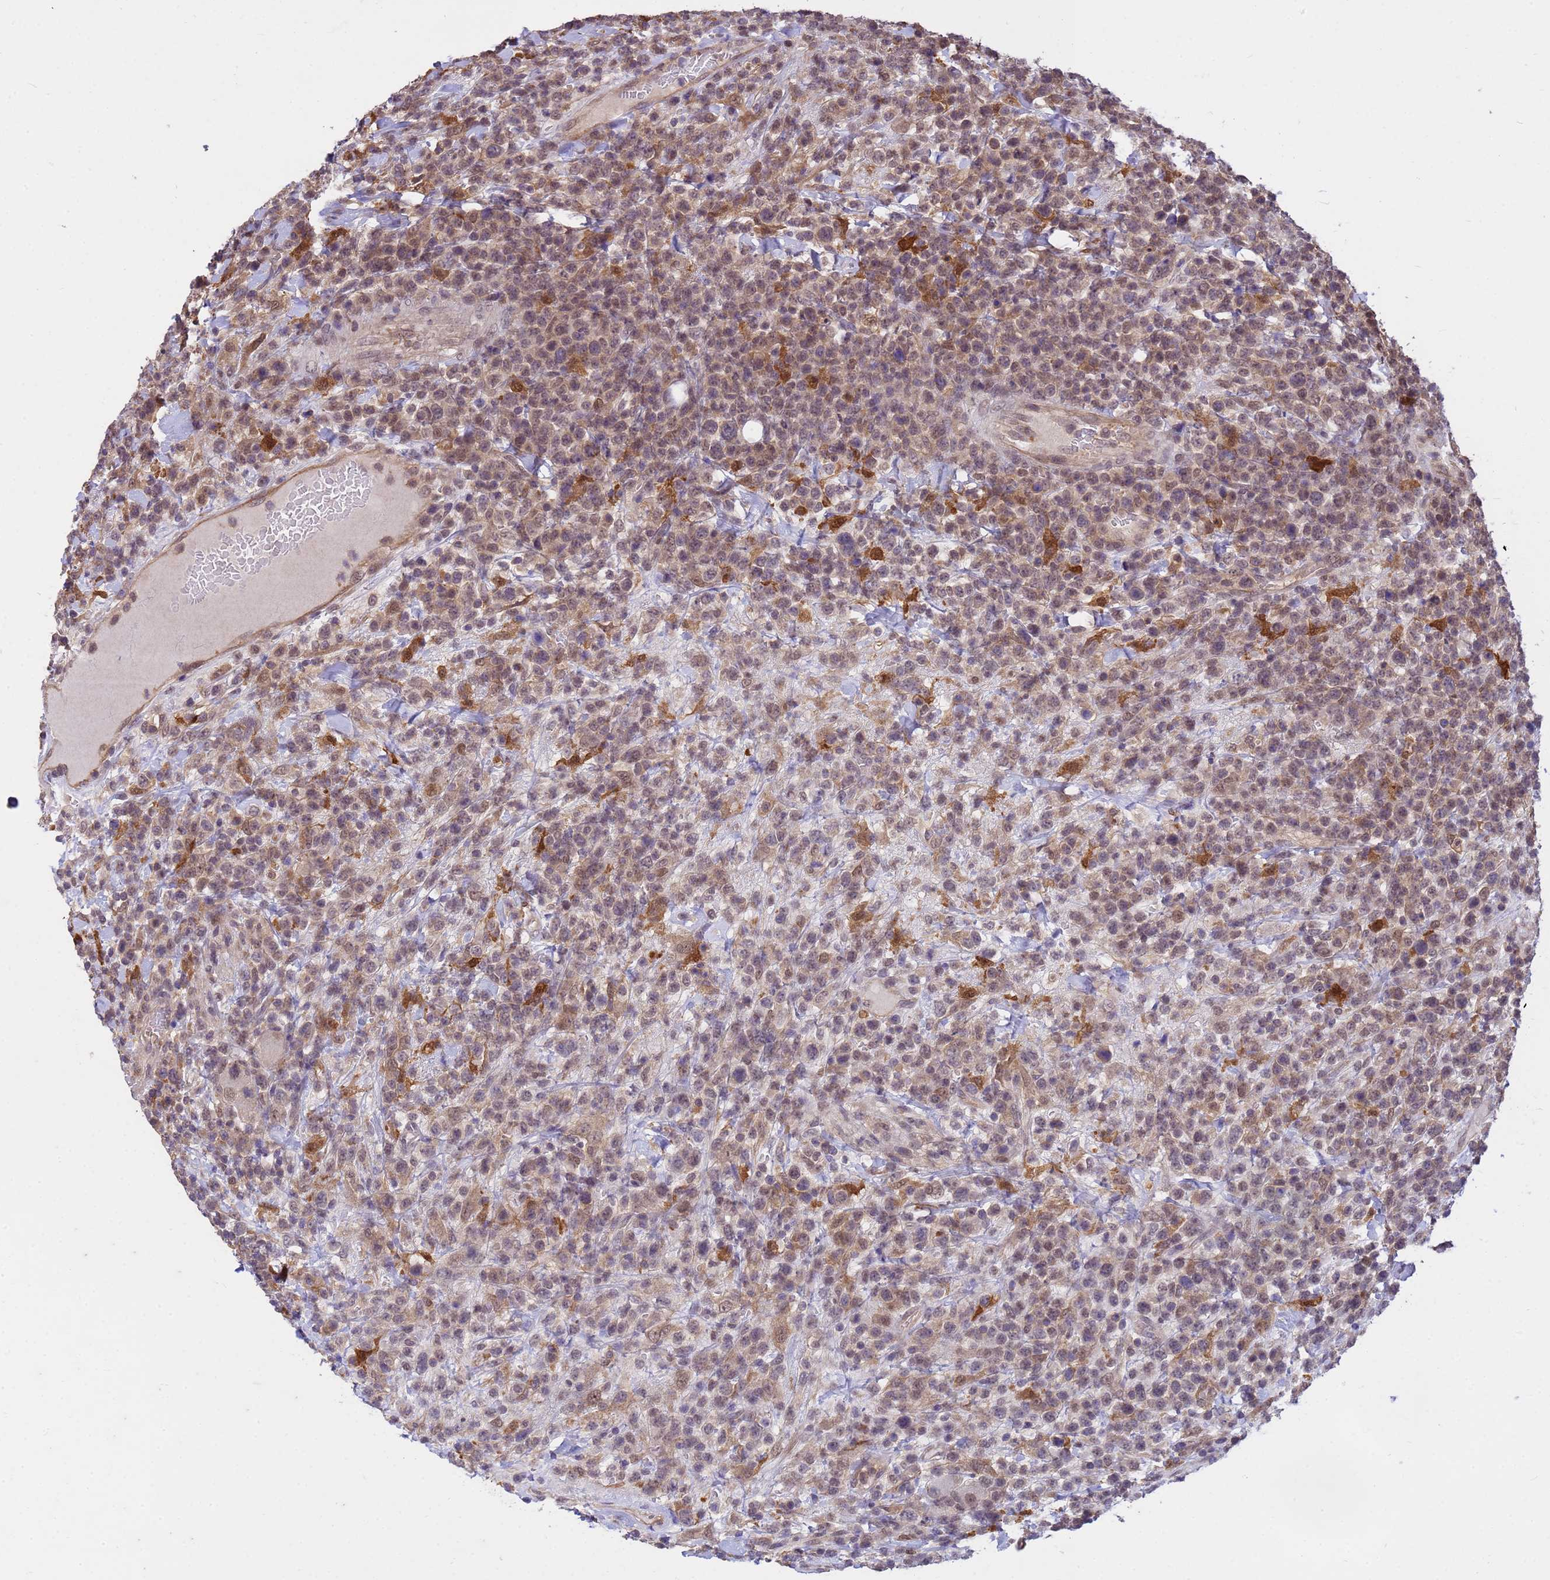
{"staining": {"intensity": "weak", "quantity": "25%-75%", "location": "nuclear"}, "tissue": "lymphoma", "cell_type": "Tumor cells", "image_type": "cancer", "snomed": [{"axis": "morphology", "description": "Malignant lymphoma, non-Hodgkin's type, High grade"}, {"axis": "topography", "description": "Colon"}], "caption": "Weak nuclear positivity for a protein is appreciated in about 25%-75% of tumor cells of lymphoma using immunohistochemistry.", "gene": "NPEPPS", "patient": {"sex": "female", "age": 53}}